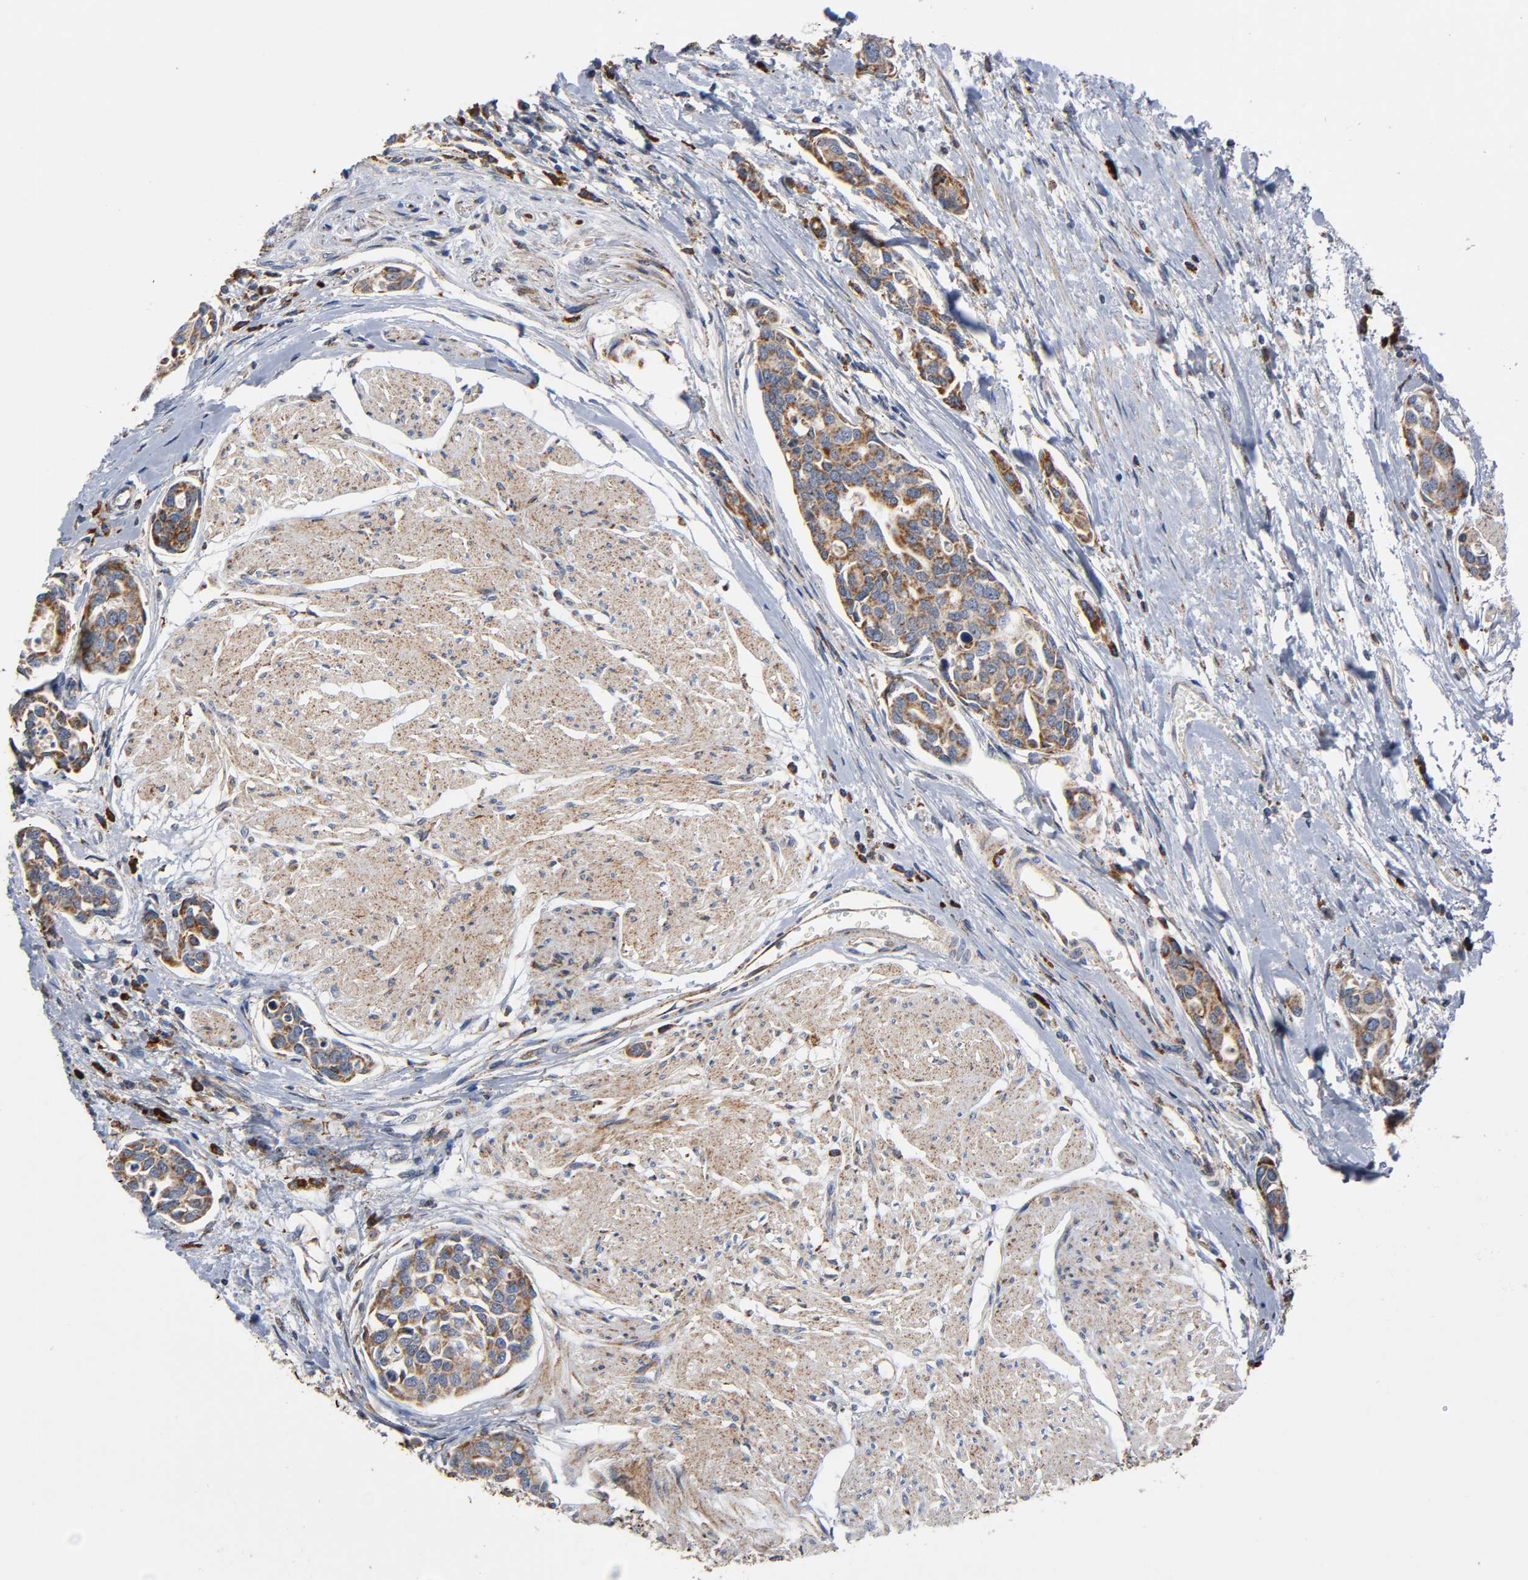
{"staining": {"intensity": "moderate", "quantity": "25%-75%", "location": "cytoplasmic/membranous"}, "tissue": "urothelial cancer", "cell_type": "Tumor cells", "image_type": "cancer", "snomed": [{"axis": "morphology", "description": "Urothelial carcinoma, High grade"}, {"axis": "topography", "description": "Urinary bladder"}], "caption": "Protein expression analysis of urothelial cancer displays moderate cytoplasmic/membranous expression in approximately 25%-75% of tumor cells. Ihc stains the protein of interest in brown and the nuclei are stained blue.", "gene": "MAP3K1", "patient": {"sex": "male", "age": 78}}